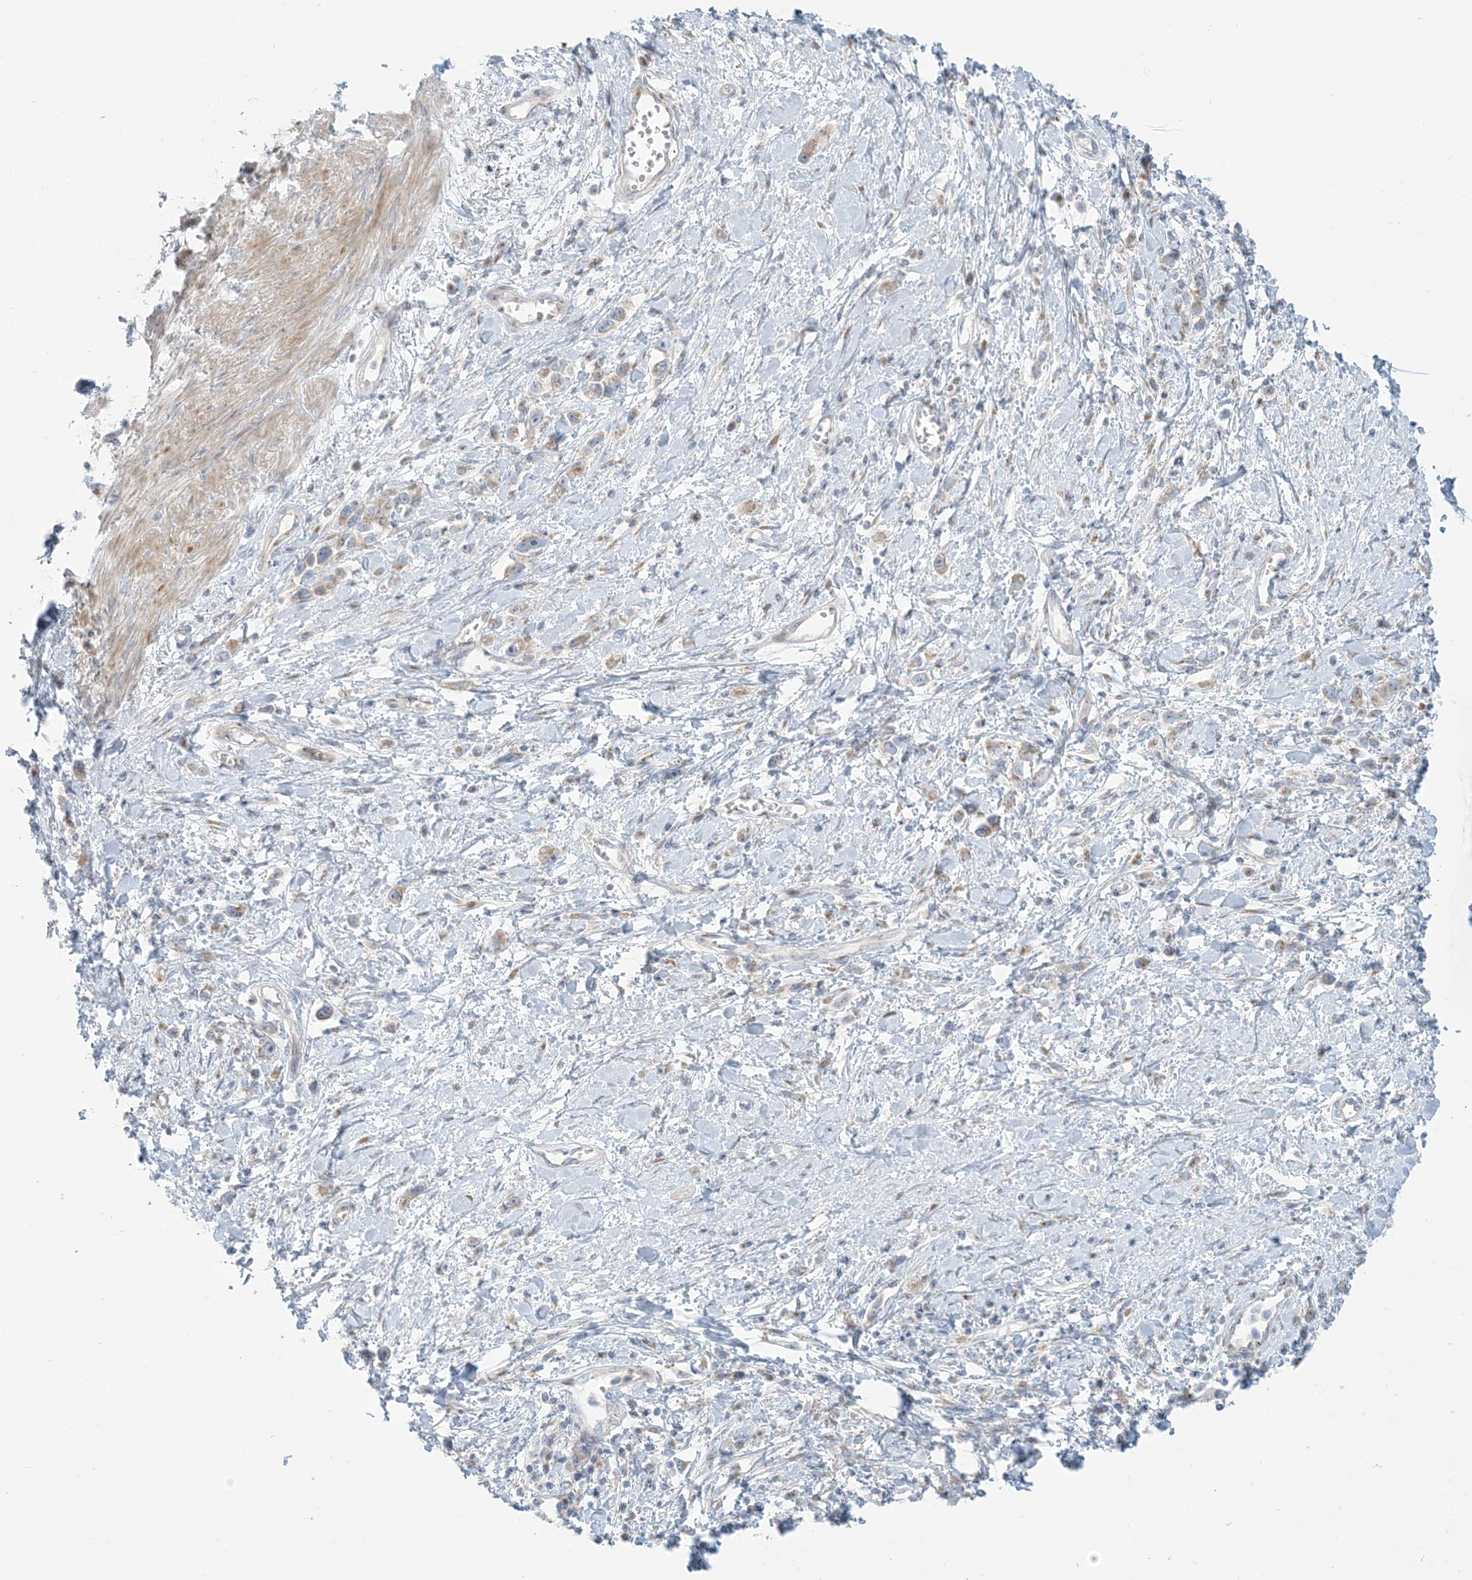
{"staining": {"intensity": "weak", "quantity": ">75%", "location": "cytoplasmic/membranous"}, "tissue": "stomach cancer", "cell_type": "Tumor cells", "image_type": "cancer", "snomed": [{"axis": "morphology", "description": "Adenocarcinoma, NOS"}, {"axis": "topography", "description": "Stomach"}], "caption": "This histopathology image displays immunohistochemistry staining of stomach adenocarcinoma, with low weak cytoplasmic/membranous staining in approximately >75% of tumor cells.", "gene": "AFTPH", "patient": {"sex": "female", "age": 76}}